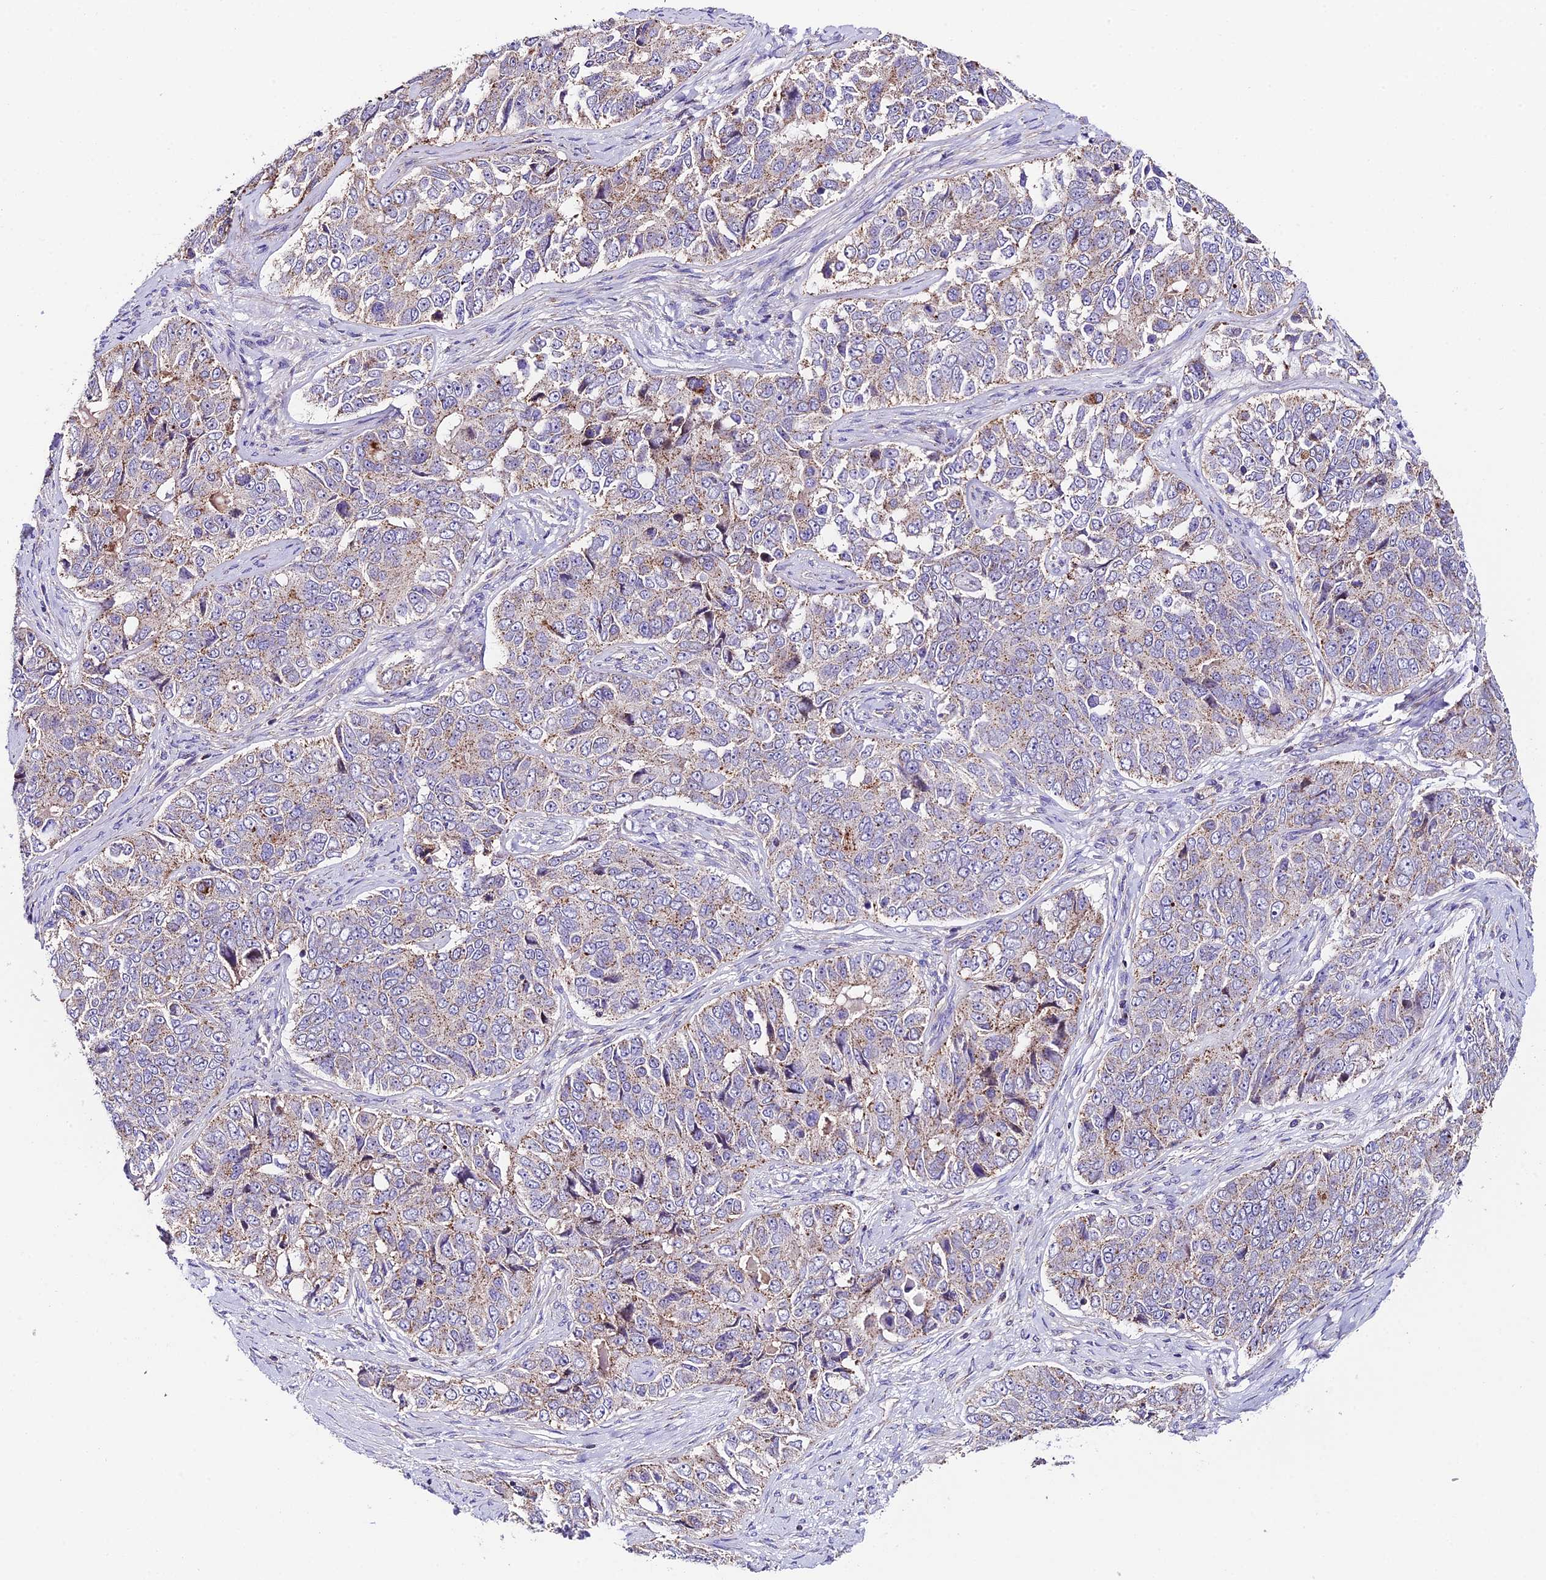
{"staining": {"intensity": "moderate", "quantity": "25%-75%", "location": "cytoplasmic/membranous"}, "tissue": "ovarian cancer", "cell_type": "Tumor cells", "image_type": "cancer", "snomed": [{"axis": "morphology", "description": "Carcinoma, endometroid"}, {"axis": "topography", "description": "Ovary"}], "caption": "Human ovarian cancer stained for a protein (brown) exhibits moderate cytoplasmic/membranous positive staining in approximately 25%-75% of tumor cells.", "gene": "QRFP", "patient": {"sex": "female", "age": 51}}